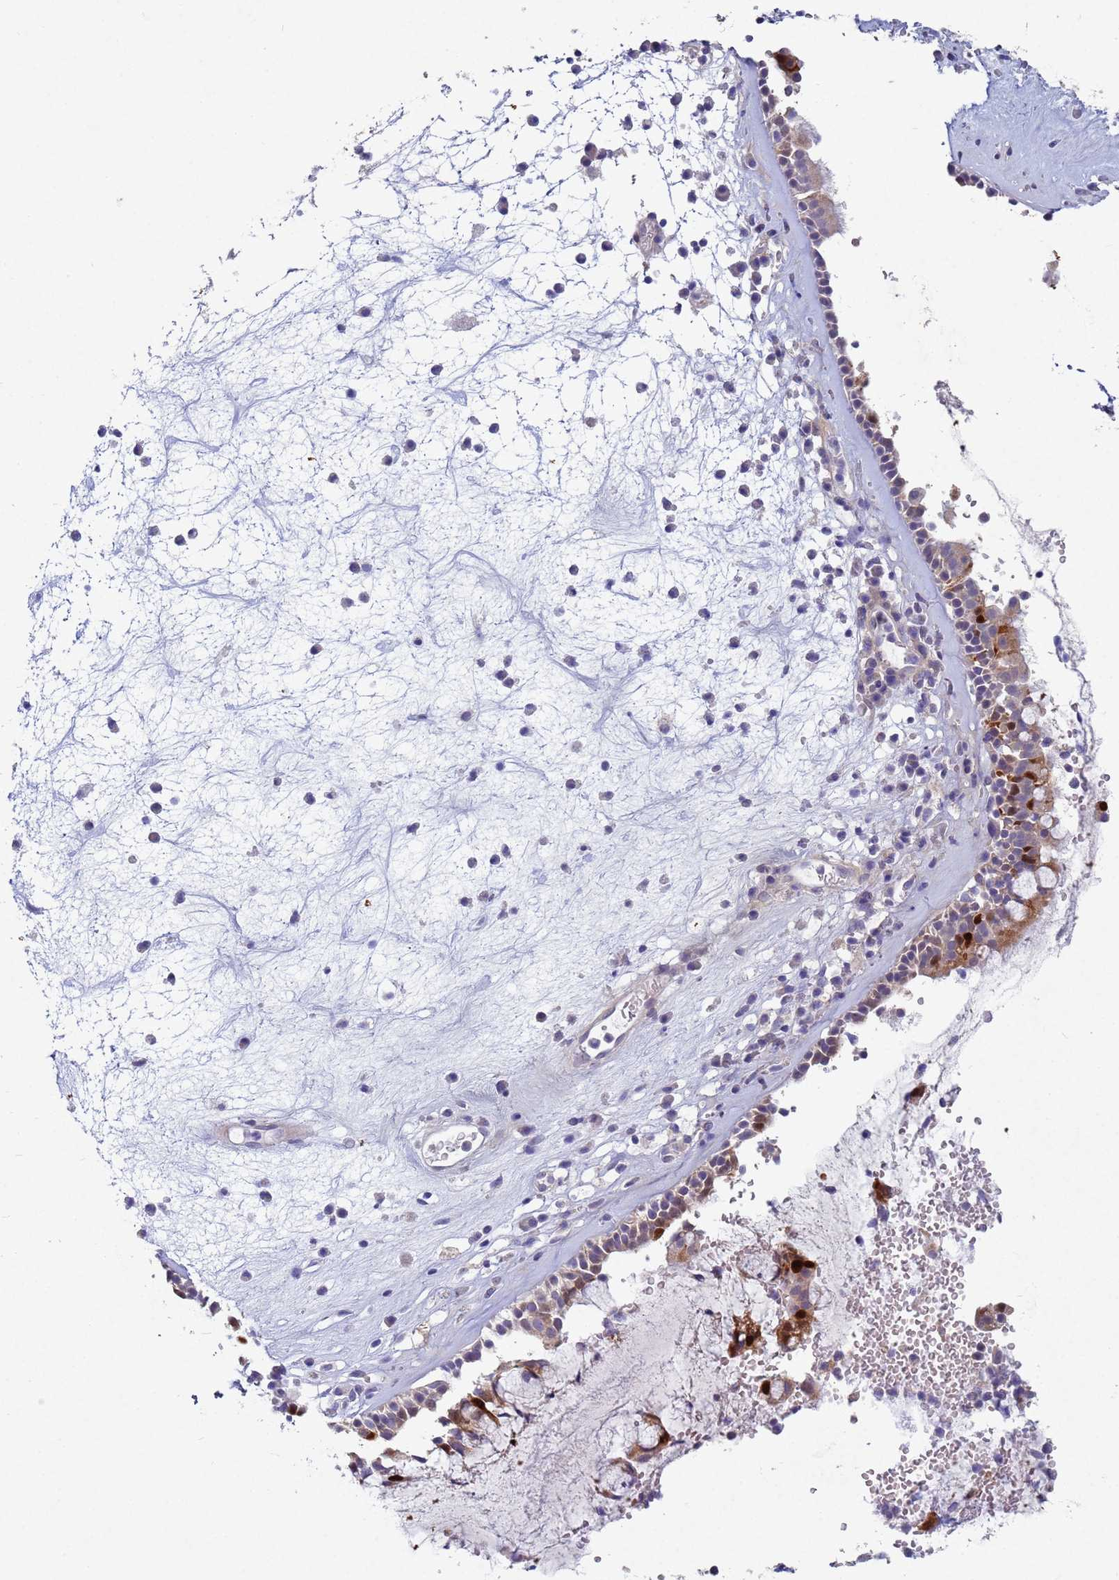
{"staining": {"intensity": "moderate", "quantity": "25%-75%", "location": "cytoplasmic/membranous"}, "tissue": "nasopharynx", "cell_type": "Respiratory epithelial cells", "image_type": "normal", "snomed": [{"axis": "morphology", "description": "Normal tissue, NOS"}, {"axis": "morphology", "description": "Inflammation, NOS"}, {"axis": "topography", "description": "Nasopharynx"}], "caption": "Immunohistochemistry (IHC) micrograph of unremarkable nasopharynx: human nasopharynx stained using IHC demonstrates medium levels of moderate protein expression localized specifically in the cytoplasmic/membranous of respiratory epithelial cells, appearing as a cytoplasmic/membranous brown color.", "gene": "TNPO2", "patient": {"sex": "male", "age": 70}}